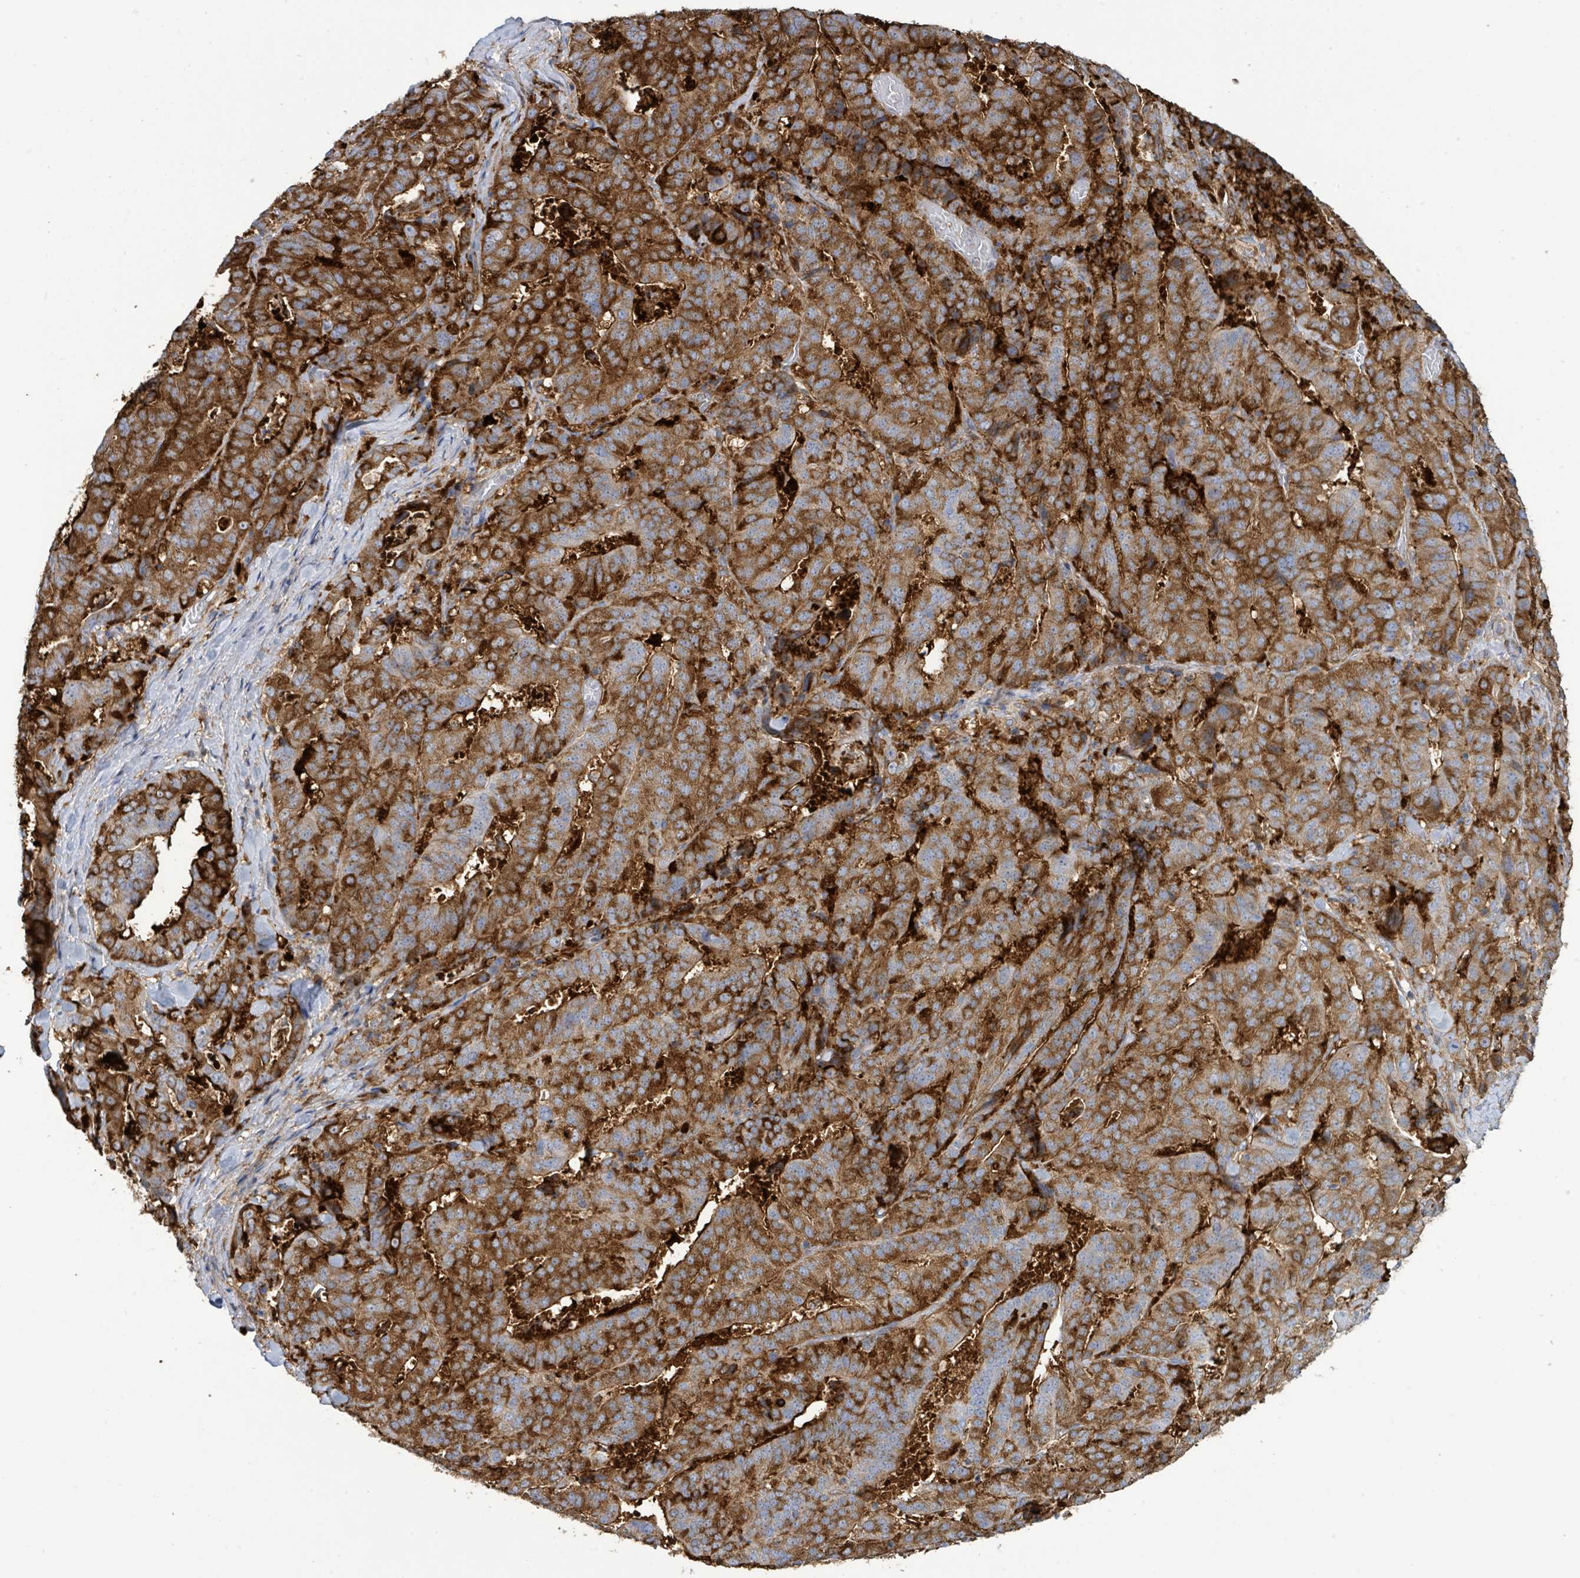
{"staining": {"intensity": "strong", "quantity": ">75%", "location": "cytoplasmic/membranous"}, "tissue": "stomach cancer", "cell_type": "Tumor cells", "image_type": "cancer", "snomed": [{"axis": "morphology", "description": "Adenocarcinoma, NOS"}, {"axis": "topography", "description": "Stomach"}], "caption": "IHC photomicrograph of human adenocarcinoma (stomach) stained for a protein (brown), which shows high levels of strong cytoplasmic/membranous positivity in approximately >75% of tumor cells.", "gene": "EGFL7", "patient": {"sex": "male", "age": 48}}